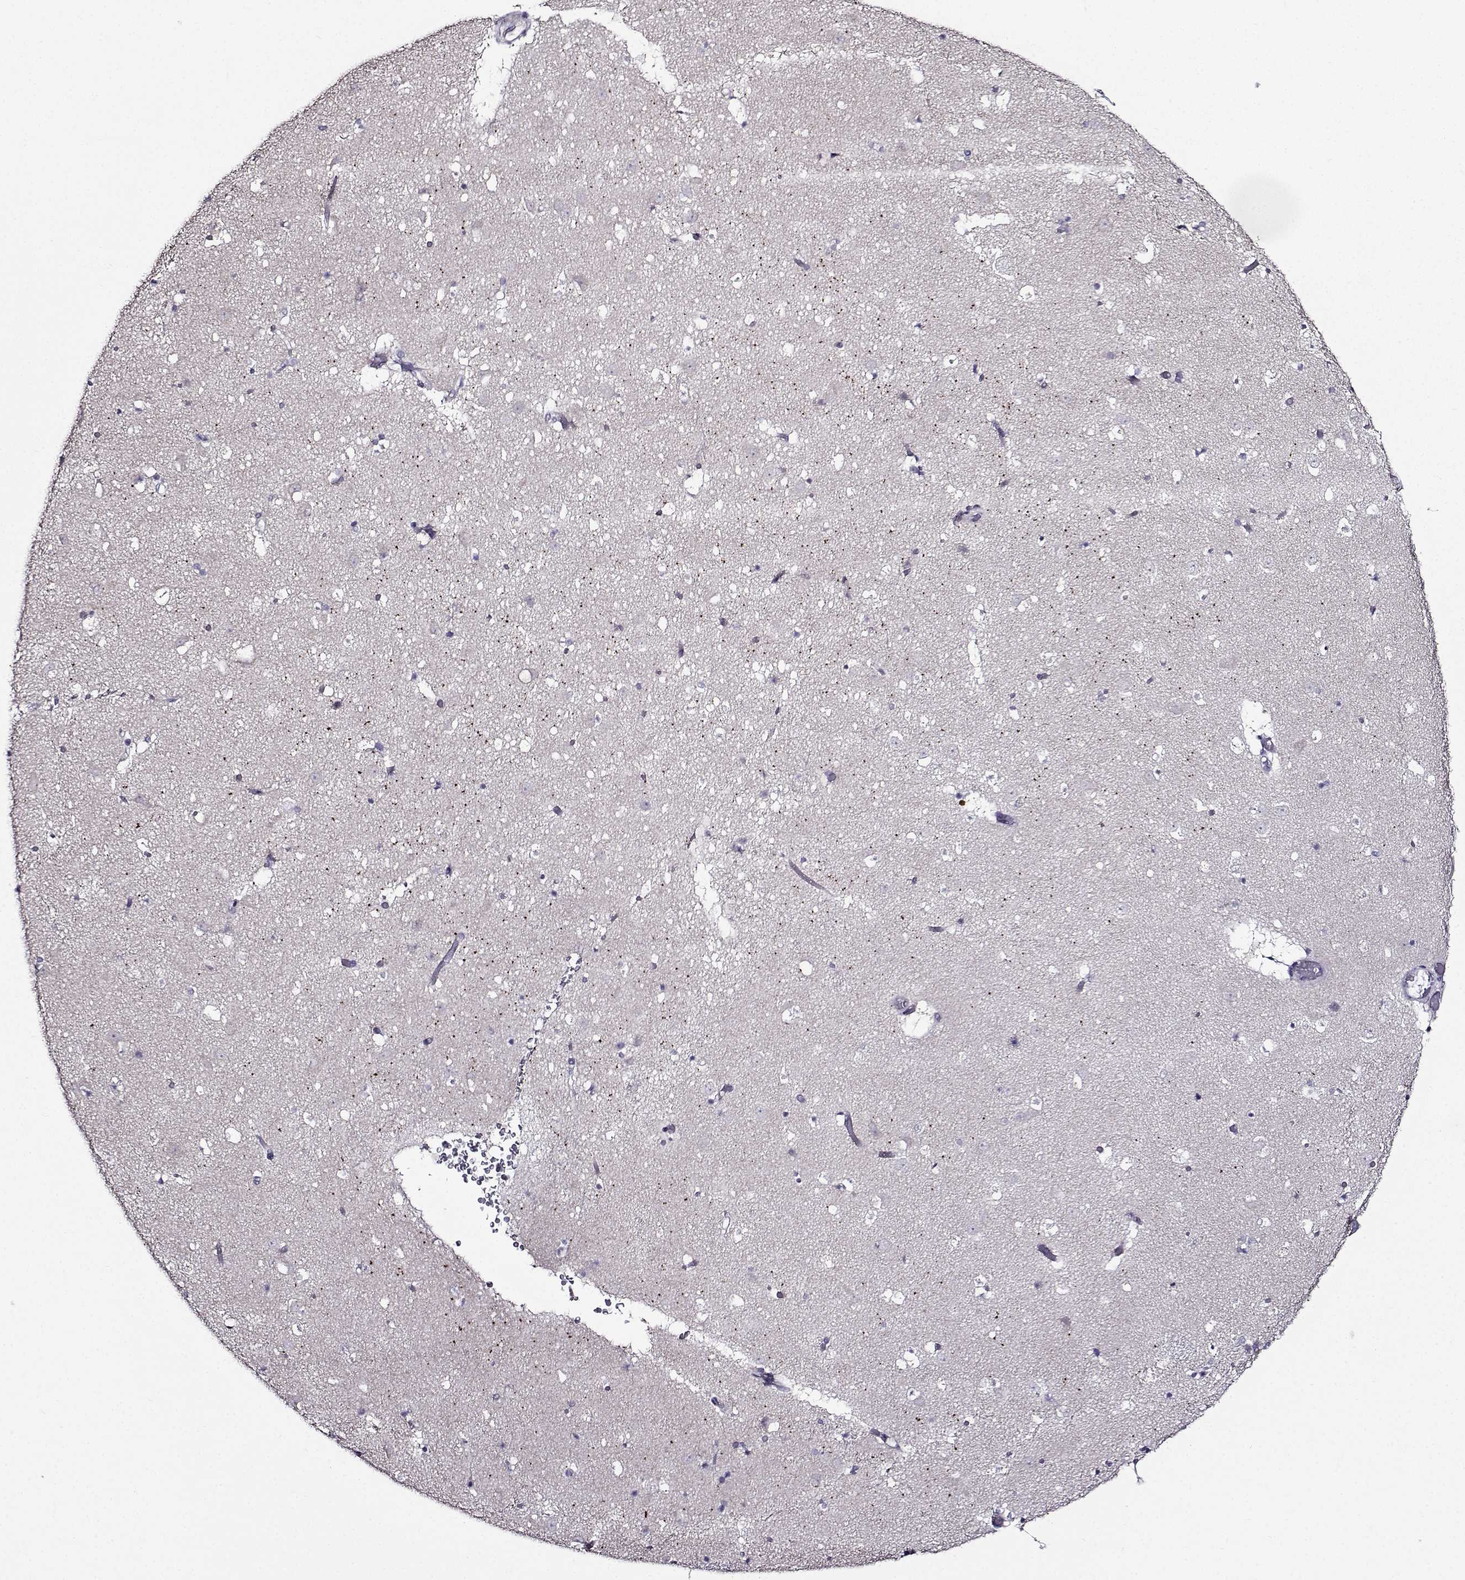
{"staining": {"intensity": "negative", "quantity": "none", "location": "none"}, "tissue": "caudate", "cell_type": "Glial cells", "image_type": "normal", "snomed": [{"axis": "morphology", "description": "Normal tissue, NOS"}, {"axis": "topography", "description": "Lateral ventricle wall"}], "caption": "The immunohistochemistry (IHC) image has no significant staining in glial cells of caudate. (DAB (3,3'-diaminobenzidine) immunohistochemistry (IHC), high magnification).", "gene": "TMEM266", "patient": {"sex": "female", "age": 42}}